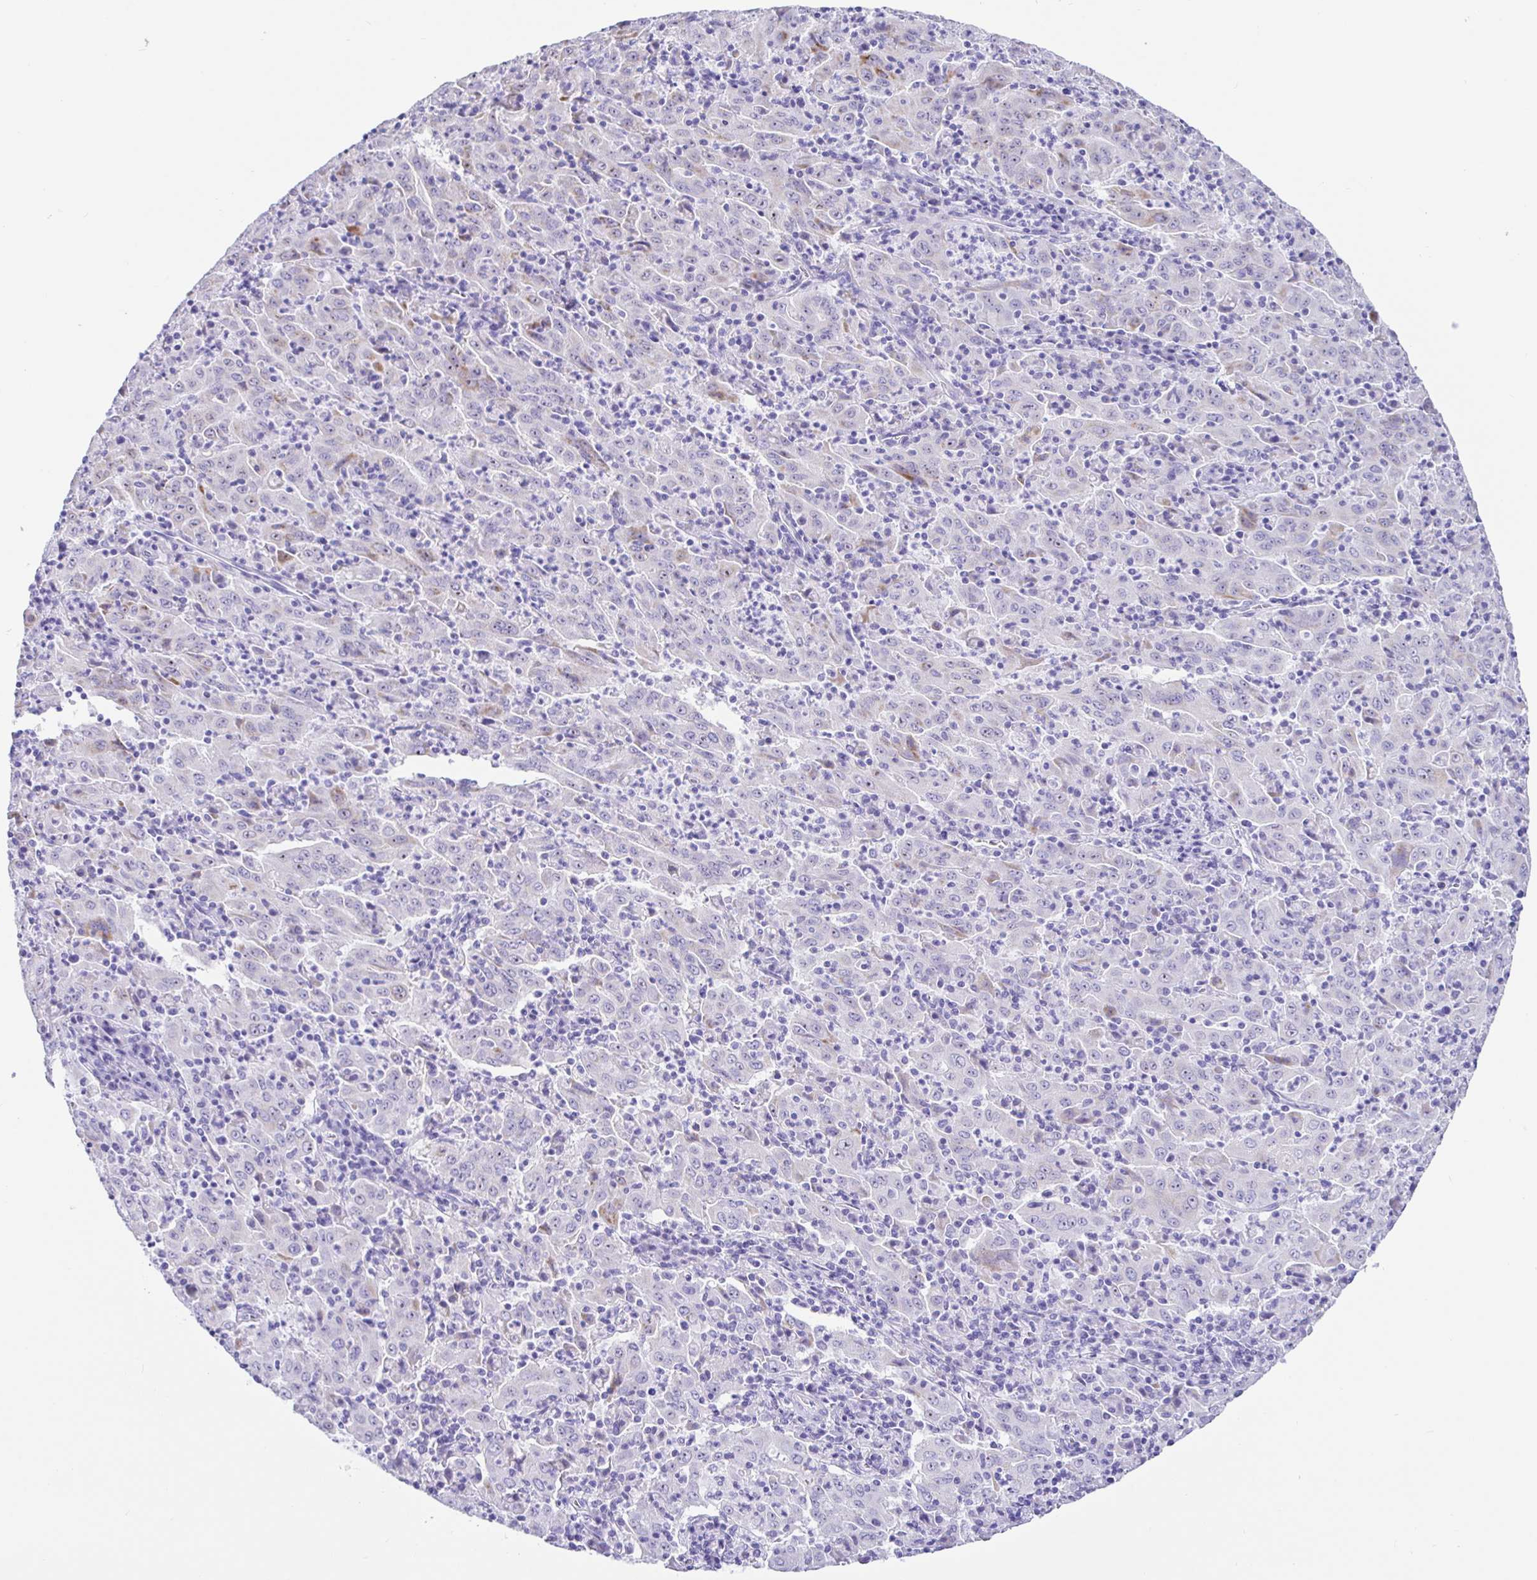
{"staining": {"intensity": "negative", "quantity": "none", "location": "none"}, "tissue": "pancreatic cancer", "cell_type": "Tumor cells", "image_type": "cancer", "snomed": [{"axis": "morphology", "description": "Adenocarcinoma, NOS"}, {"axis": "topography", "description": "Pancreas"}], "caption": "Protein analysis of pancreatic adenocarcinoma exhibits no significant expression in tumor cells. The staining is performed using DAB (3,3'-diaminobenzidine) brown chromogen with nuclei counter-stained in using hematoxylin.", "gene": "PRAMEF19", "patient": {"sex": "male", "age": 63}}